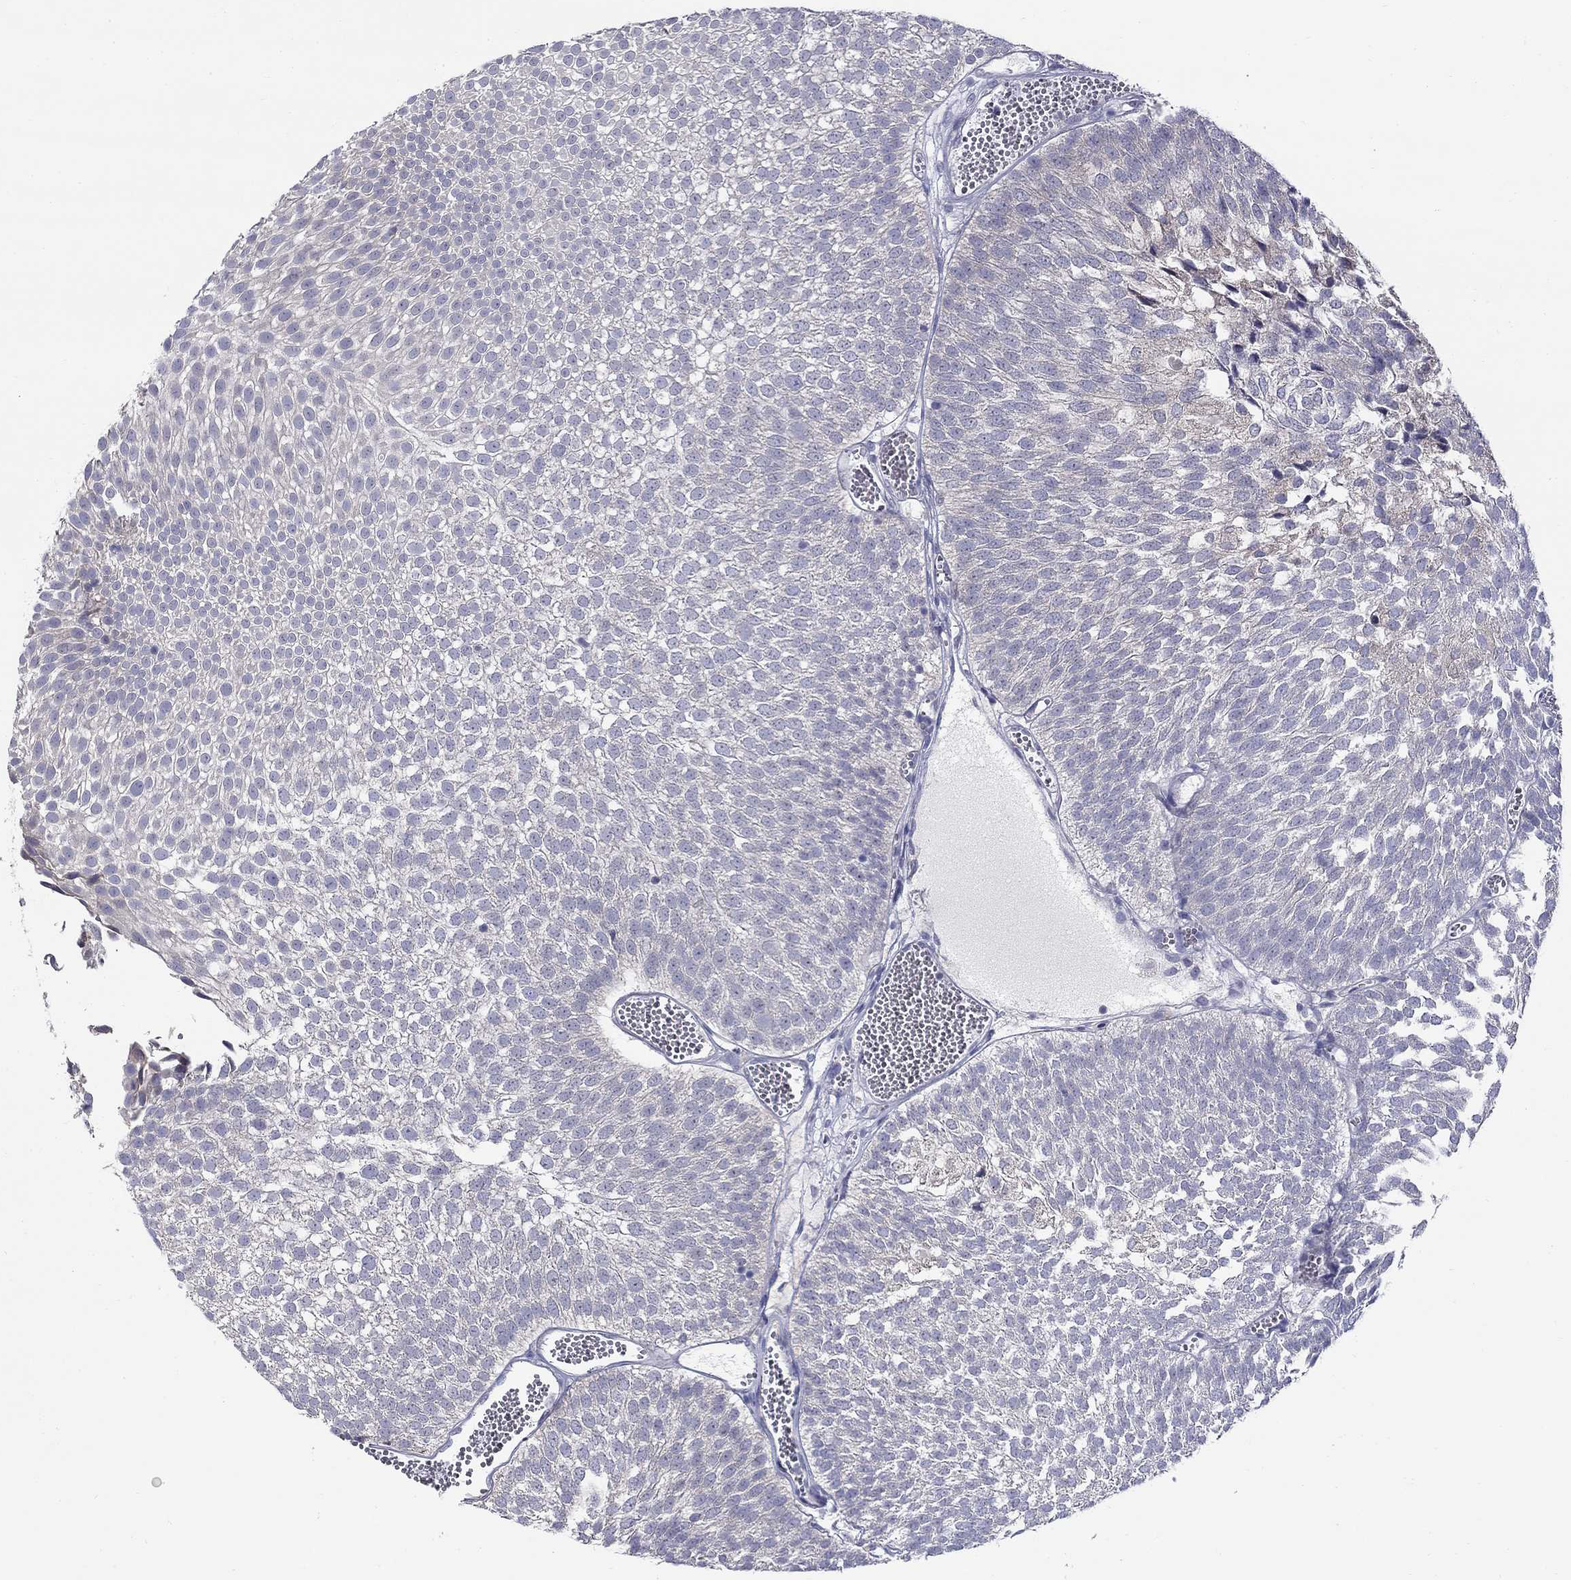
{"staining": {"intensity": "negative", "quantity": "none", "location": "none"}, "tissue": "urothelial cancer", "cell_type": "Tumor cells", "image_type": "cancer", "snomed": [{"axis": "morphology", "description": "Urothelial carcinoma, Low grade"}, {"axis": "topography", "description": "Urinary bladder"}], "caption": "Immunohistochemistry (IHC) histopathology image of neoplastic tissue: human low-grade urothelial carcinoma stained with DAB shows no significant protein staining in tumor cells.", "gene": "QRFPR", "patient": {"sex": "male", "age": 52}}